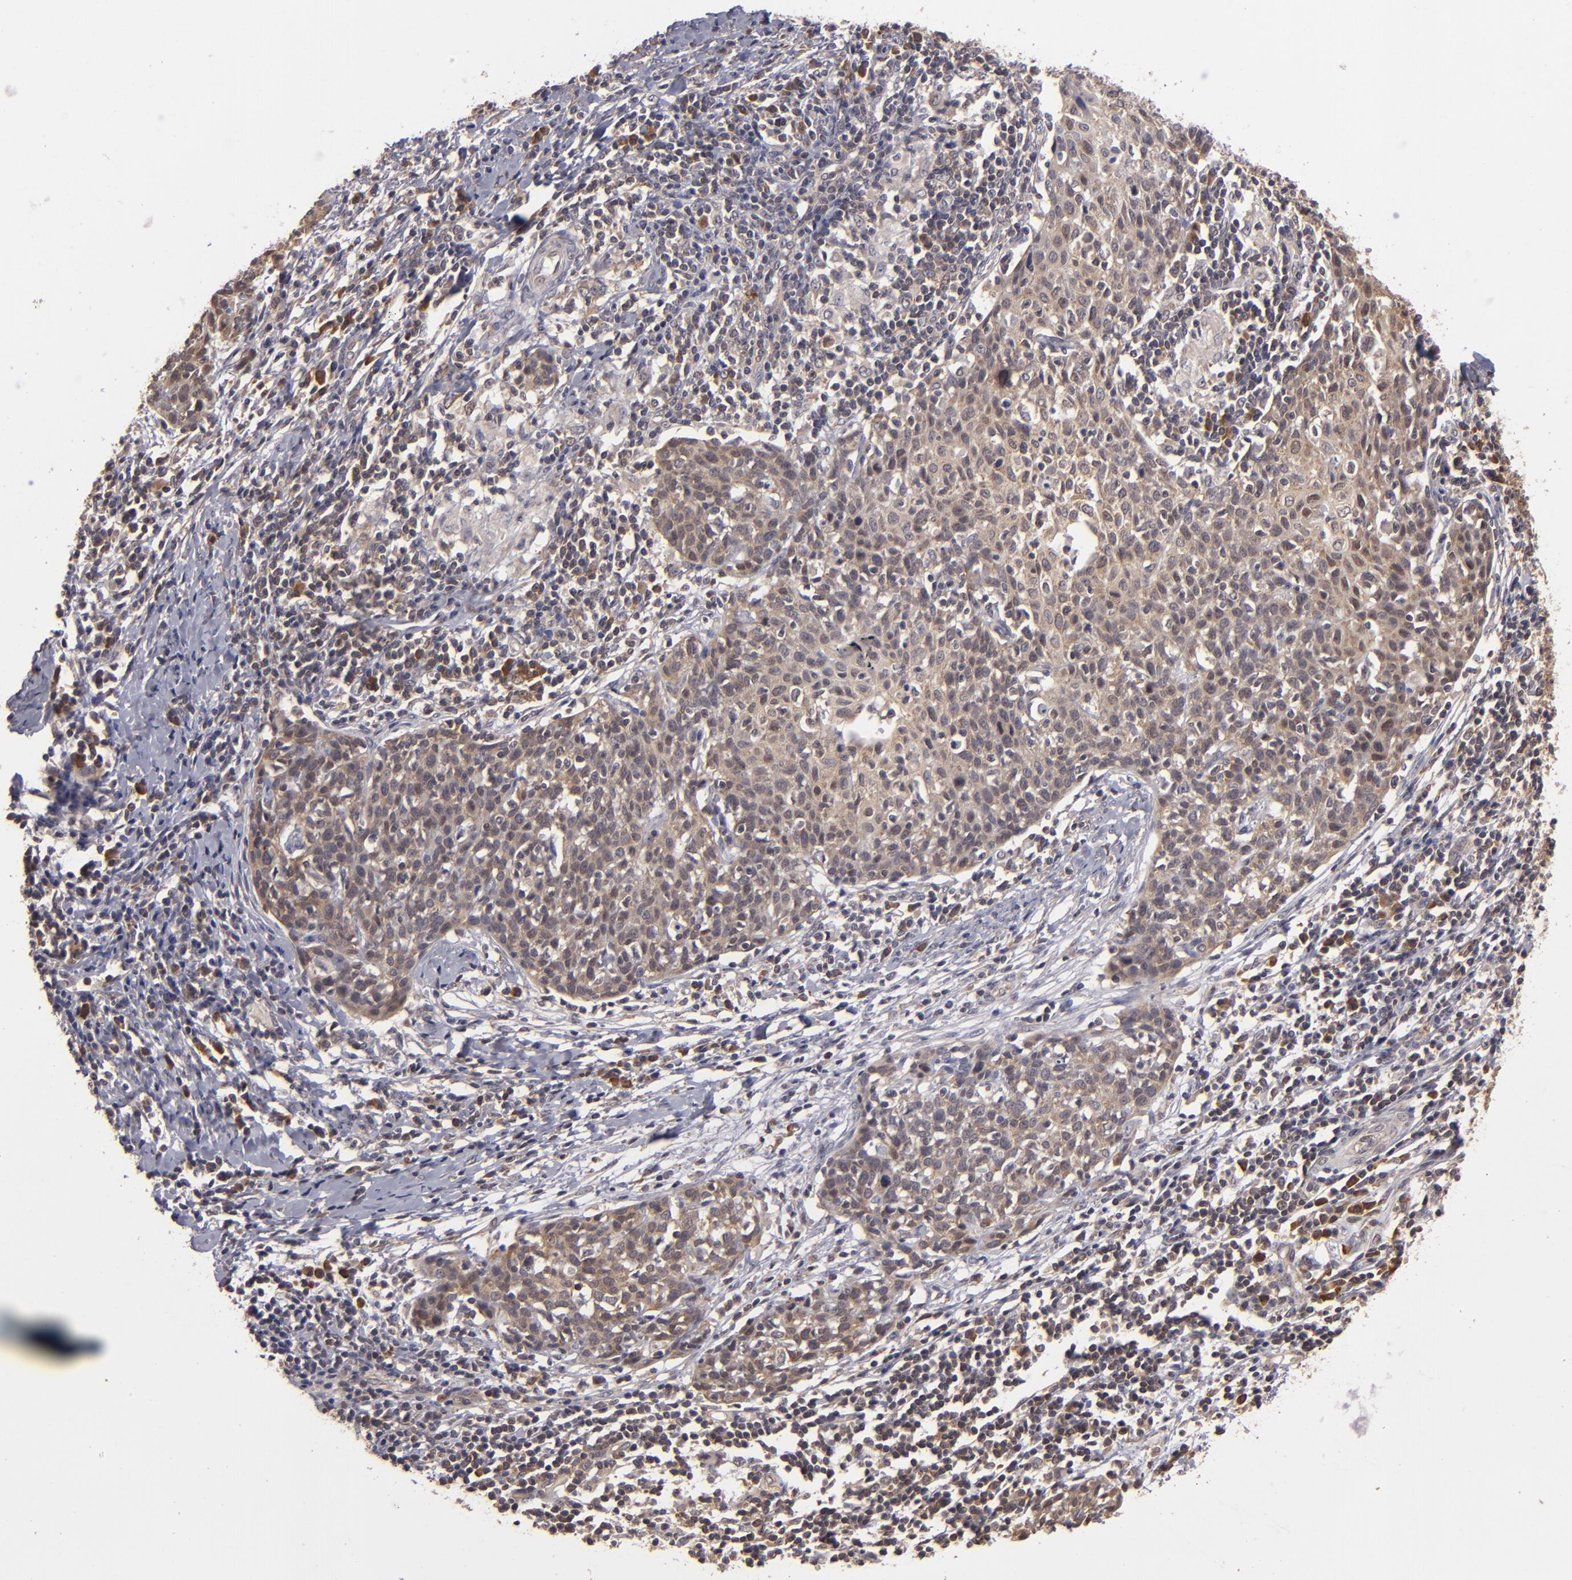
{"staining": {"intensity": "weak", "quantity": ">75%", "location": "cytoplasmic/membranous"}, "tissue": "cervical cancer", "cell_type": "Tumor cells", "image_type": "cancer", "snomed": [{"axis": "morphology", "description": "Squamous cell carcinoma, NOS"}, {"axis": "topography", "description": "Cervix"}], "caption": "An IHC image of neoplastic tissue is shown. Protein staining in brown shows weak cytoplasmic/membranous positivity in cervical cancer (squamous cell carcinoma) within tumor cells.", "gene": "MAPK3", "patient": {"sex": "female", "age": 38}}